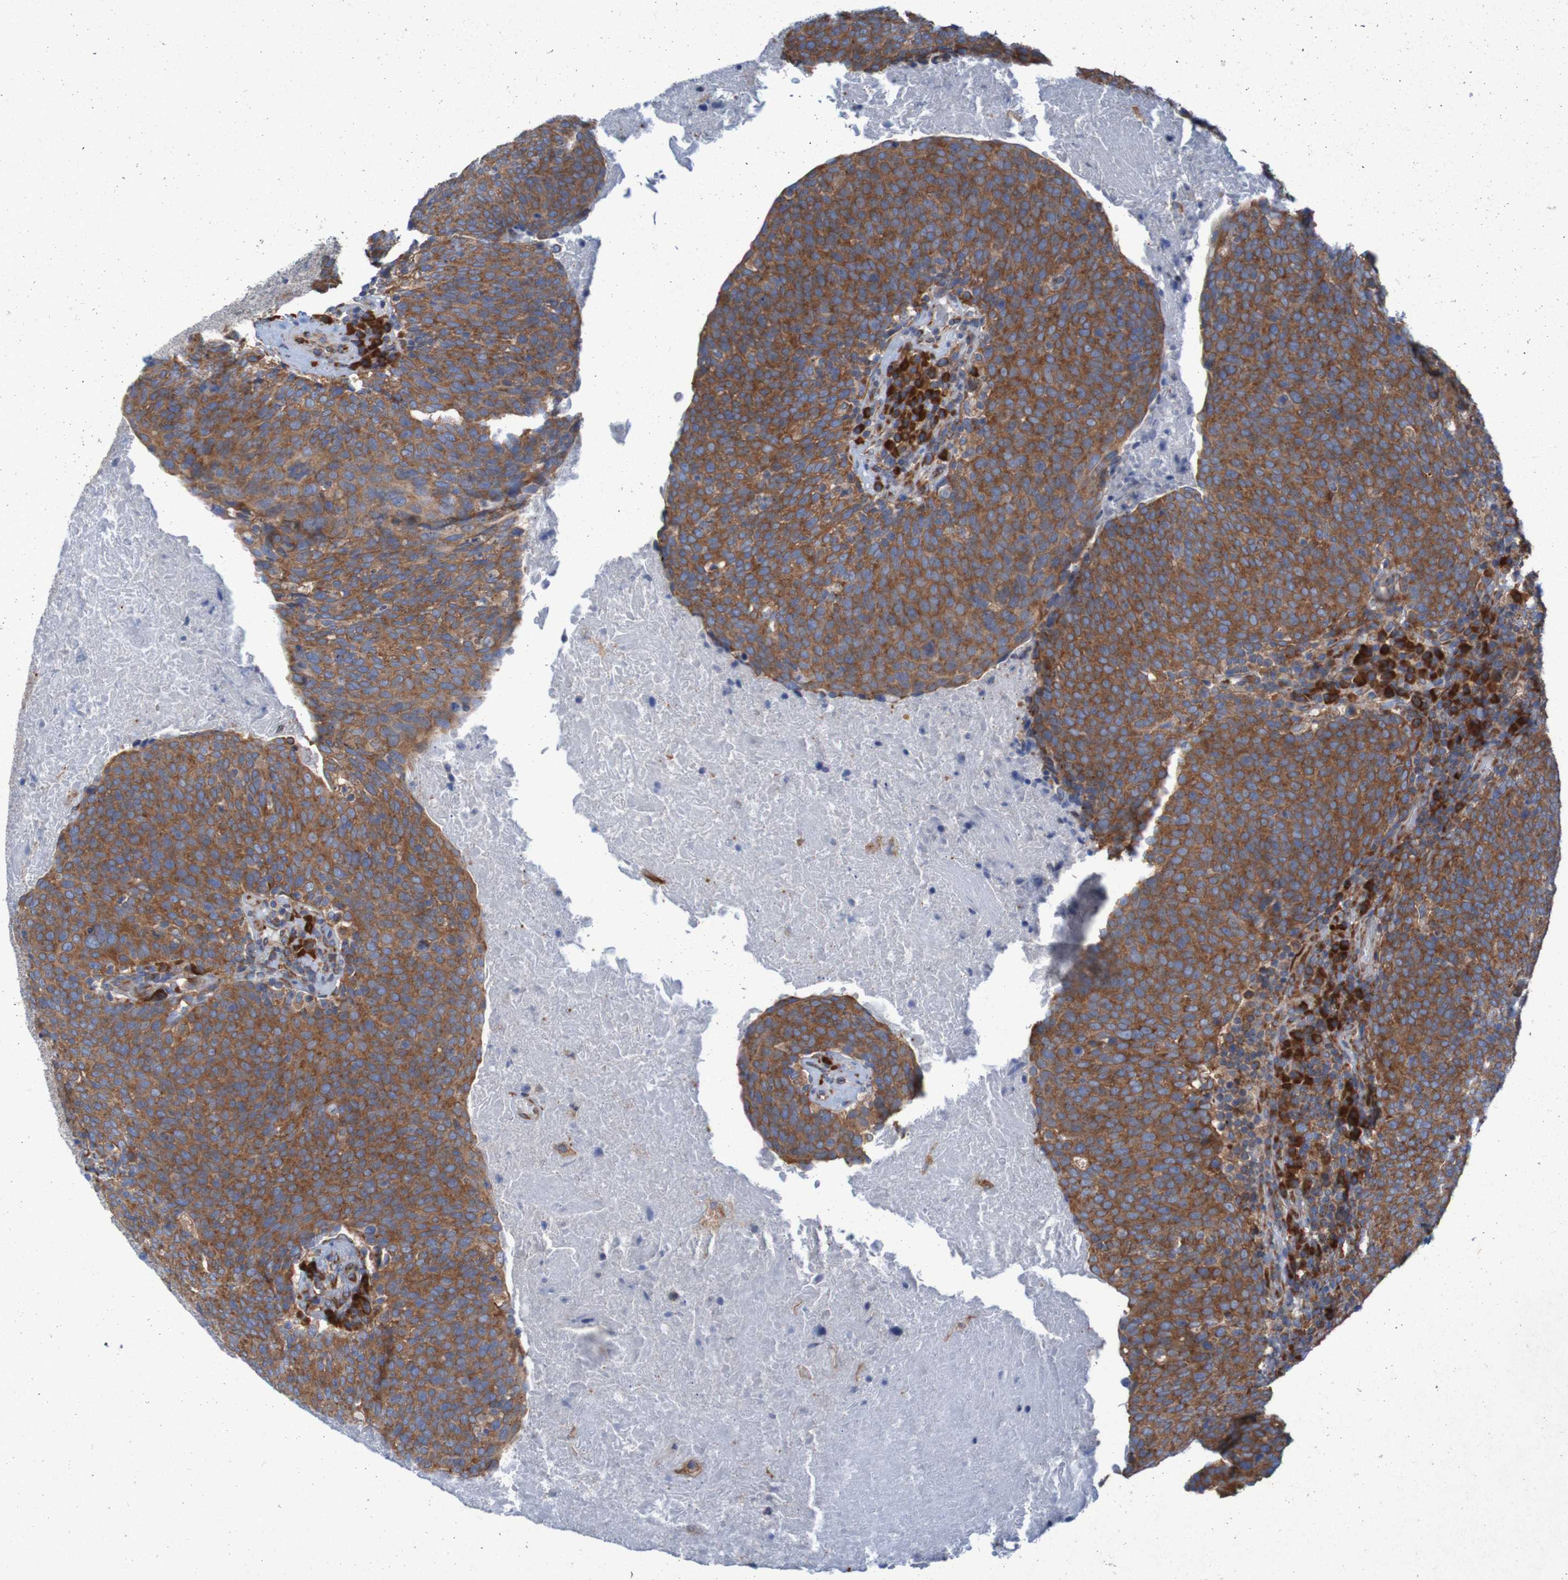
{"staining": {"intensity": "strong", "quantity": ">75%", "location": "cytoplasmic/membranous"}, "tissue": "head and neck cancer", "cell_type": "Tumor cells", "image_type": "cancer", "snomed": [{"axis": "morphology", "description": "Squamous cell carcinoma, NOS"}, {"axis": "morphology", "description": "Squamous cell carcinoma, metastatic, NOS"}, {"axis": "topography", "description": "Lymph node"}, {"axis": "topography", "description": "Head-Neck"}], "caption": "Tumor cells exhibit high levels of strong cytoplasmic/membranous staining in approximately >75% of cells in human head and neck squamous cell carcinoma.", "gene": "RPL10", "patient": {"sex": "male", "age": 62}}